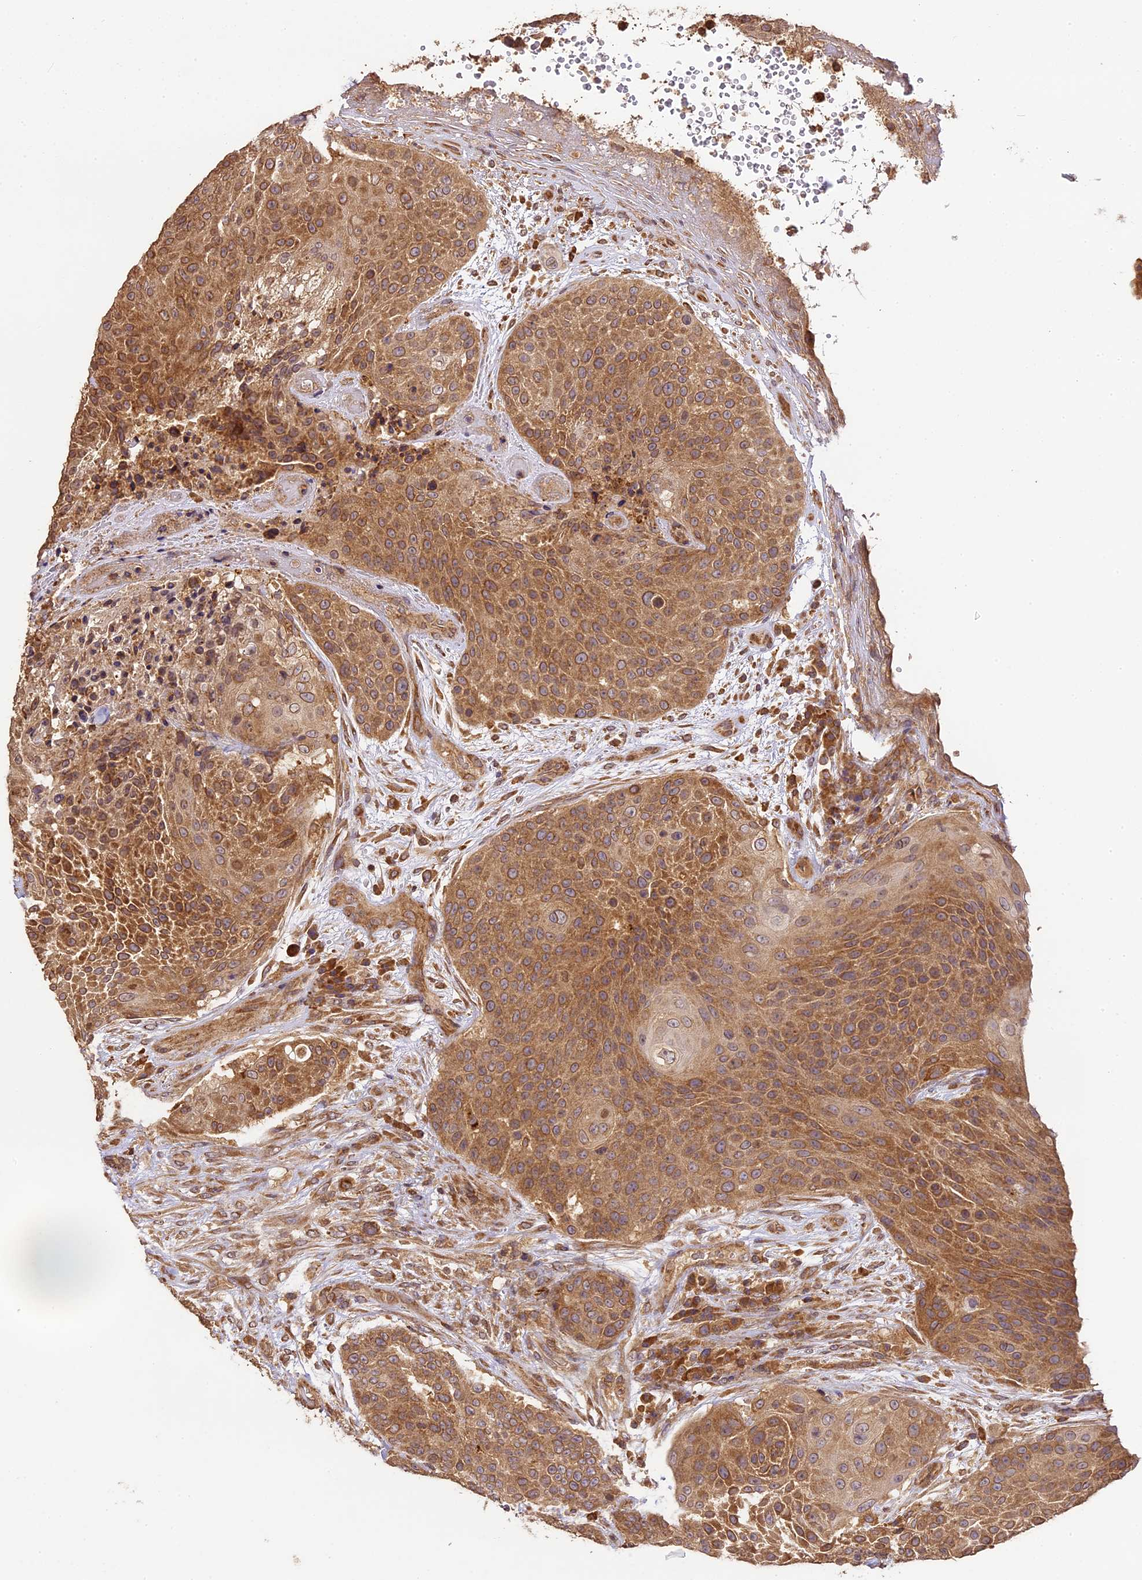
{"staining": {"intensity": "moderate", "quantity": ">75%", "location": "cytoplasmic/membranous"}, "tissue": "urothelial cancer", "cell_type": "Tumor cells", "image_type": "cancer", "snomed": [{"axis": "morphology", "description": "Urothelial carcinoma, High grade"}, {"axis": "topography", "description": "Urinary bladder"}], "caption": "An image of urothelial carcinoma (high-grade) stained for a protein shows moderate cytoplasmic/membranous brown staining in tumor cells.", "gene": "BRAP", "patient": {"sex": "female", "age": 63}}